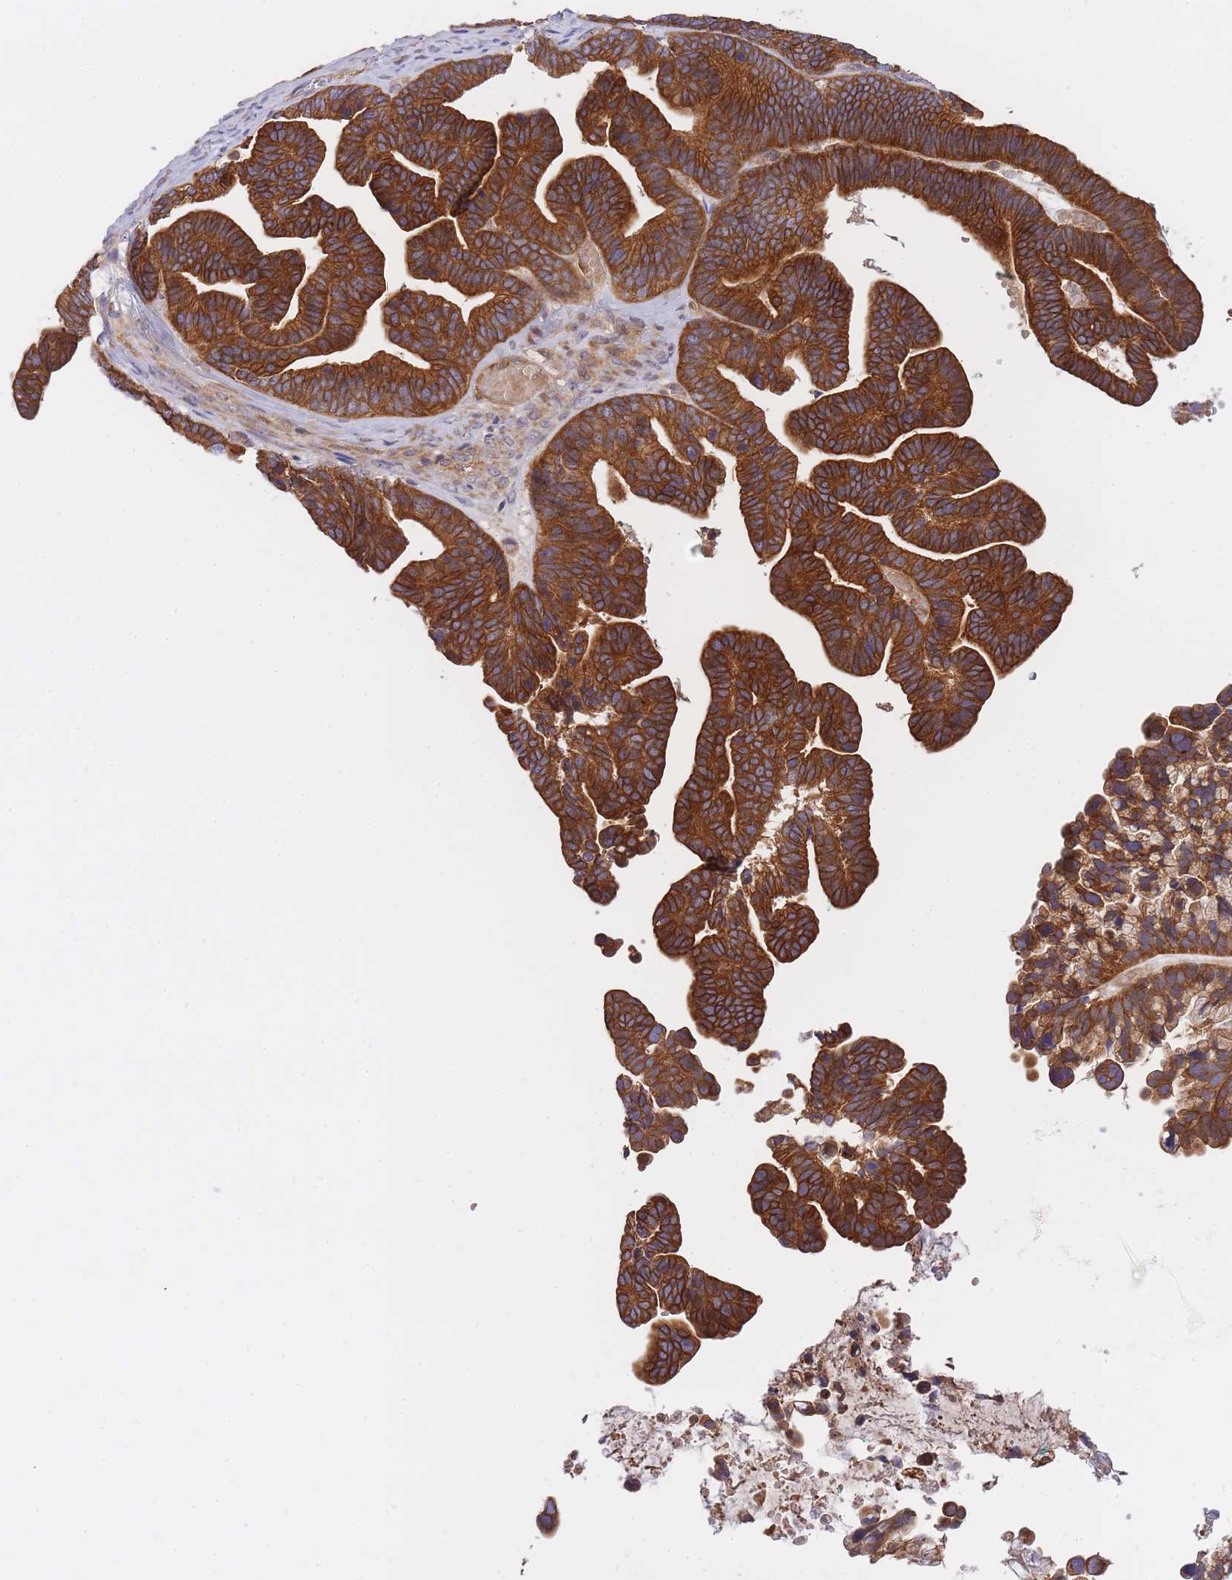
{"staining": {"intensity": "strong", "quantity": ">75%", "location": "cytoplasmic/membranous"}, "tissue": "ovarian cancer", "cell_type": "Tumor cells", "image_type": "cancer", "snomed": [{"axis": "morphology", "description": "Cystadenocarcinoma, serous, NOS"}, {"axis": "topography", "description": "Ovary"}], "caption": "Ovarian cancer stained with DAB immunohistochemistry shows high levels of strong cytoplasmic/membranous expression in about >75% of tumor cells.", "gene": "EIF2B2", "patient": {"sex": "female", "age": 56}}